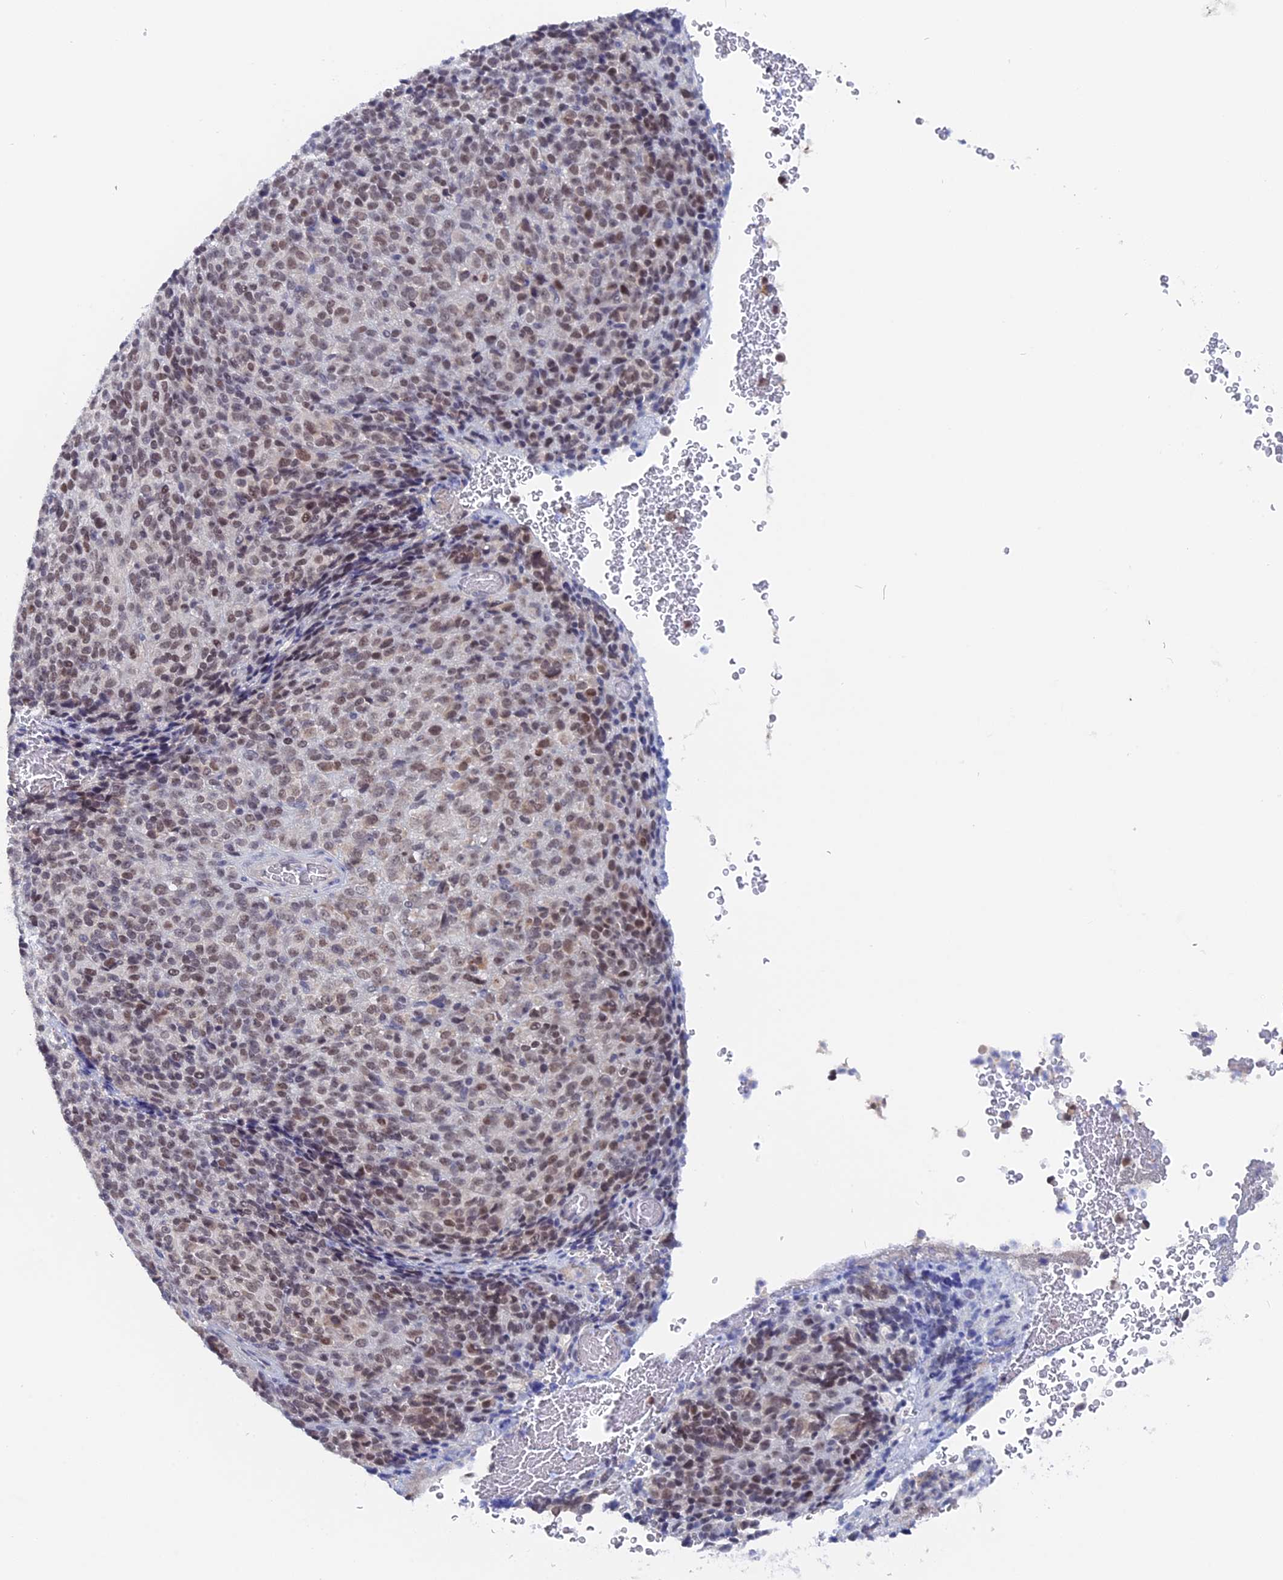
{"staining": {"intensity": "weak", "quantity": ">75%", "location": "nuclear"}, "tissue": "melanoma", "cell_type": "Tumor cells", "image_type": "cancer", "snomed": [{"axis": "morphology", "description": "Malignant melanoma, Metastatic site"}, {"axis": "topography", "description": "Brain"}], "caption": "Human malignant melanoma (metastatic site) stained with a protein marker exhibits weak staining in tumor cells.", "gene": "BRD2", "patient": {"sex": "female", "age": 56}}